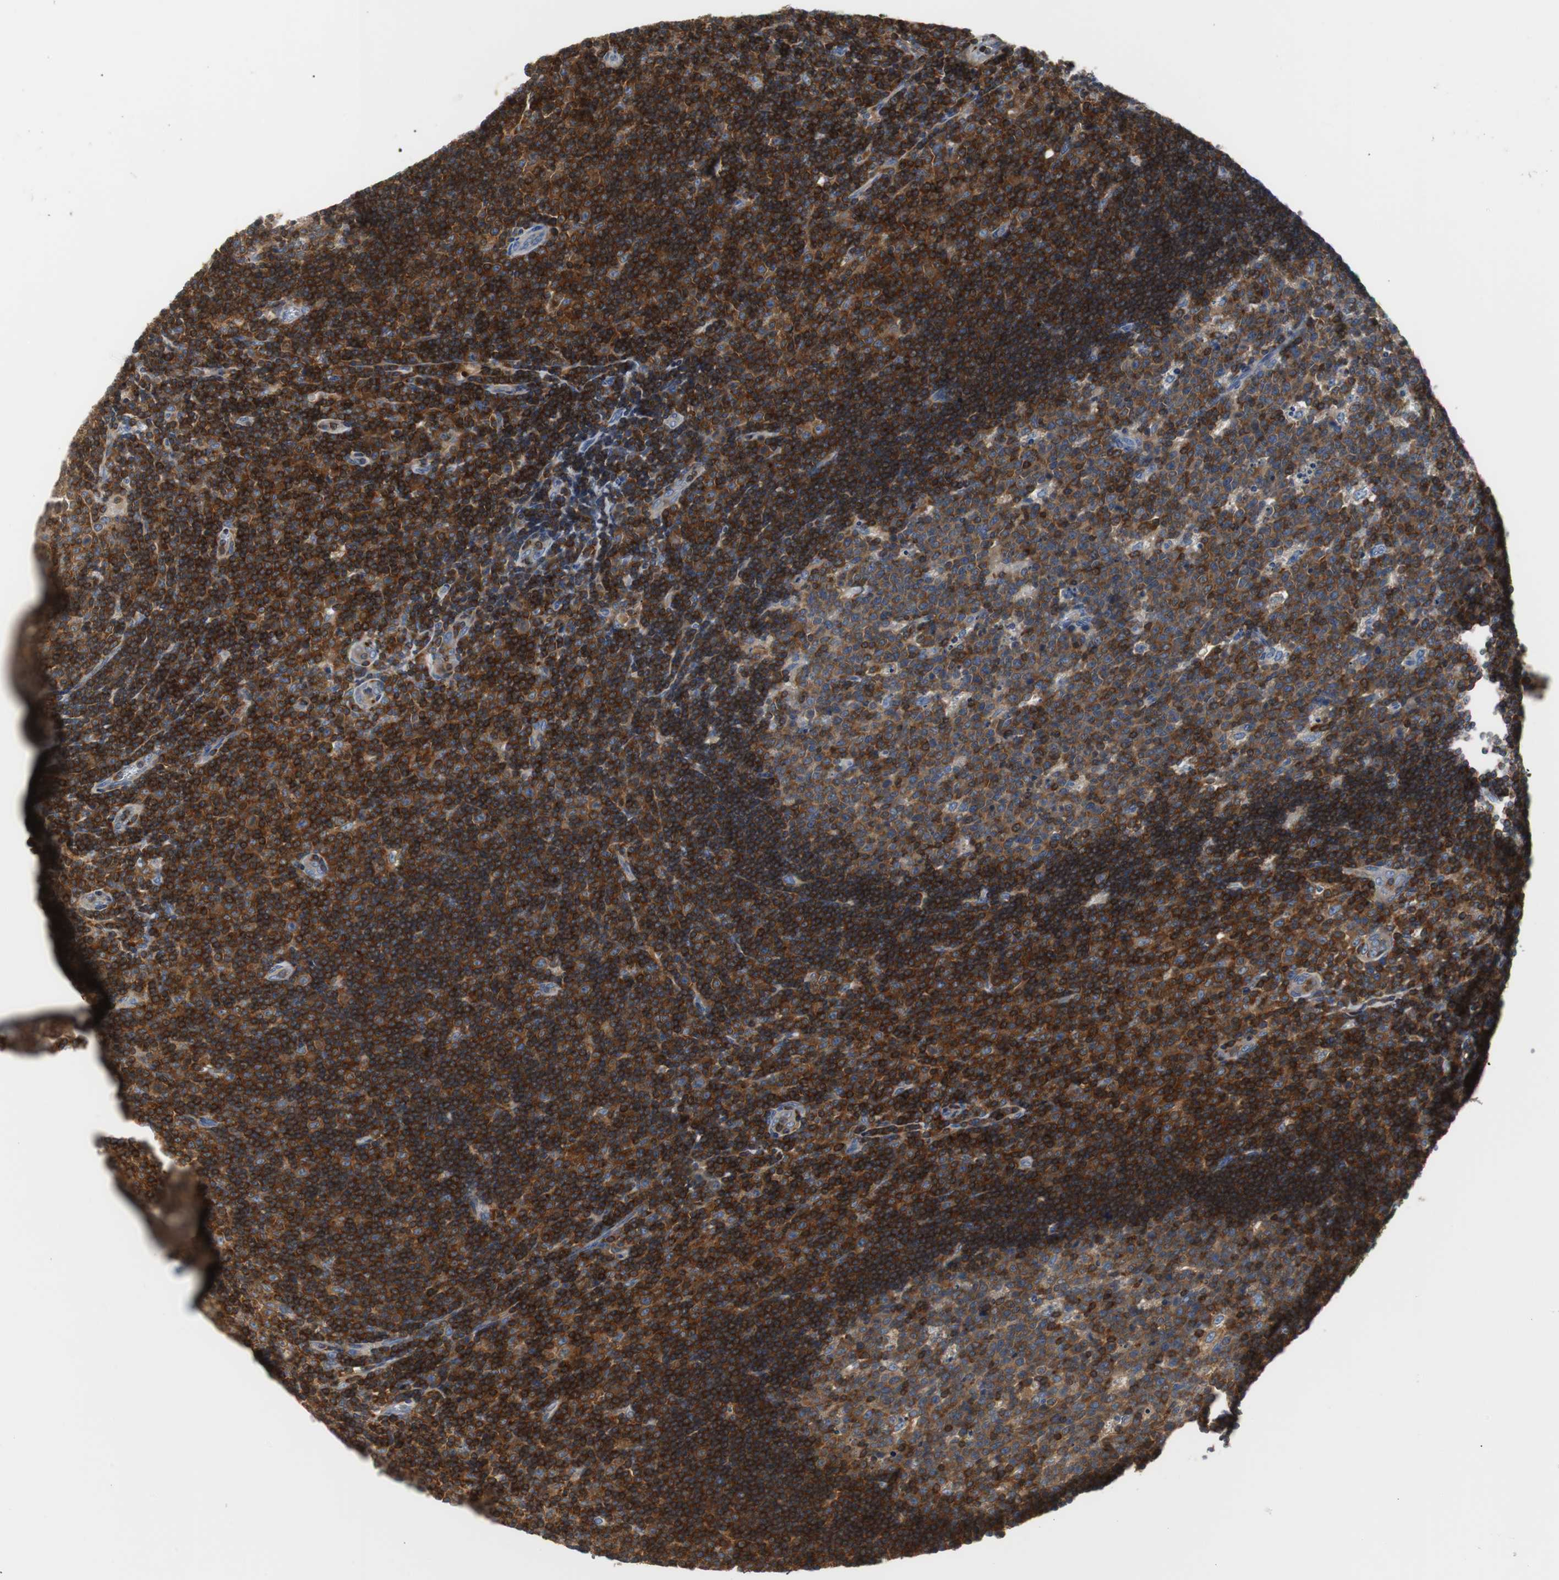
{"staining": {"intensity": "strong", "quantity": ">75%", "location": "cytoplasmic/membranous"}, "tissue": "lymph node", "cell_type": "Germinal center cells", "image_type": "normal", "snomed": [{"axis": "morphology", "description": "Normal tissue, NOS"}, {"axis": "topography", "description": "Lymph node"}, {"axis": "topography", "description": "Salivary gland"}], "caption": "Lymph node stained for a protein (brown) displays strong cytoplasmic/membranous positive expression in about >75% of germinal center cells.", "gene": "TSC22D4", "patient": {"sex": "male", "age": 8}}